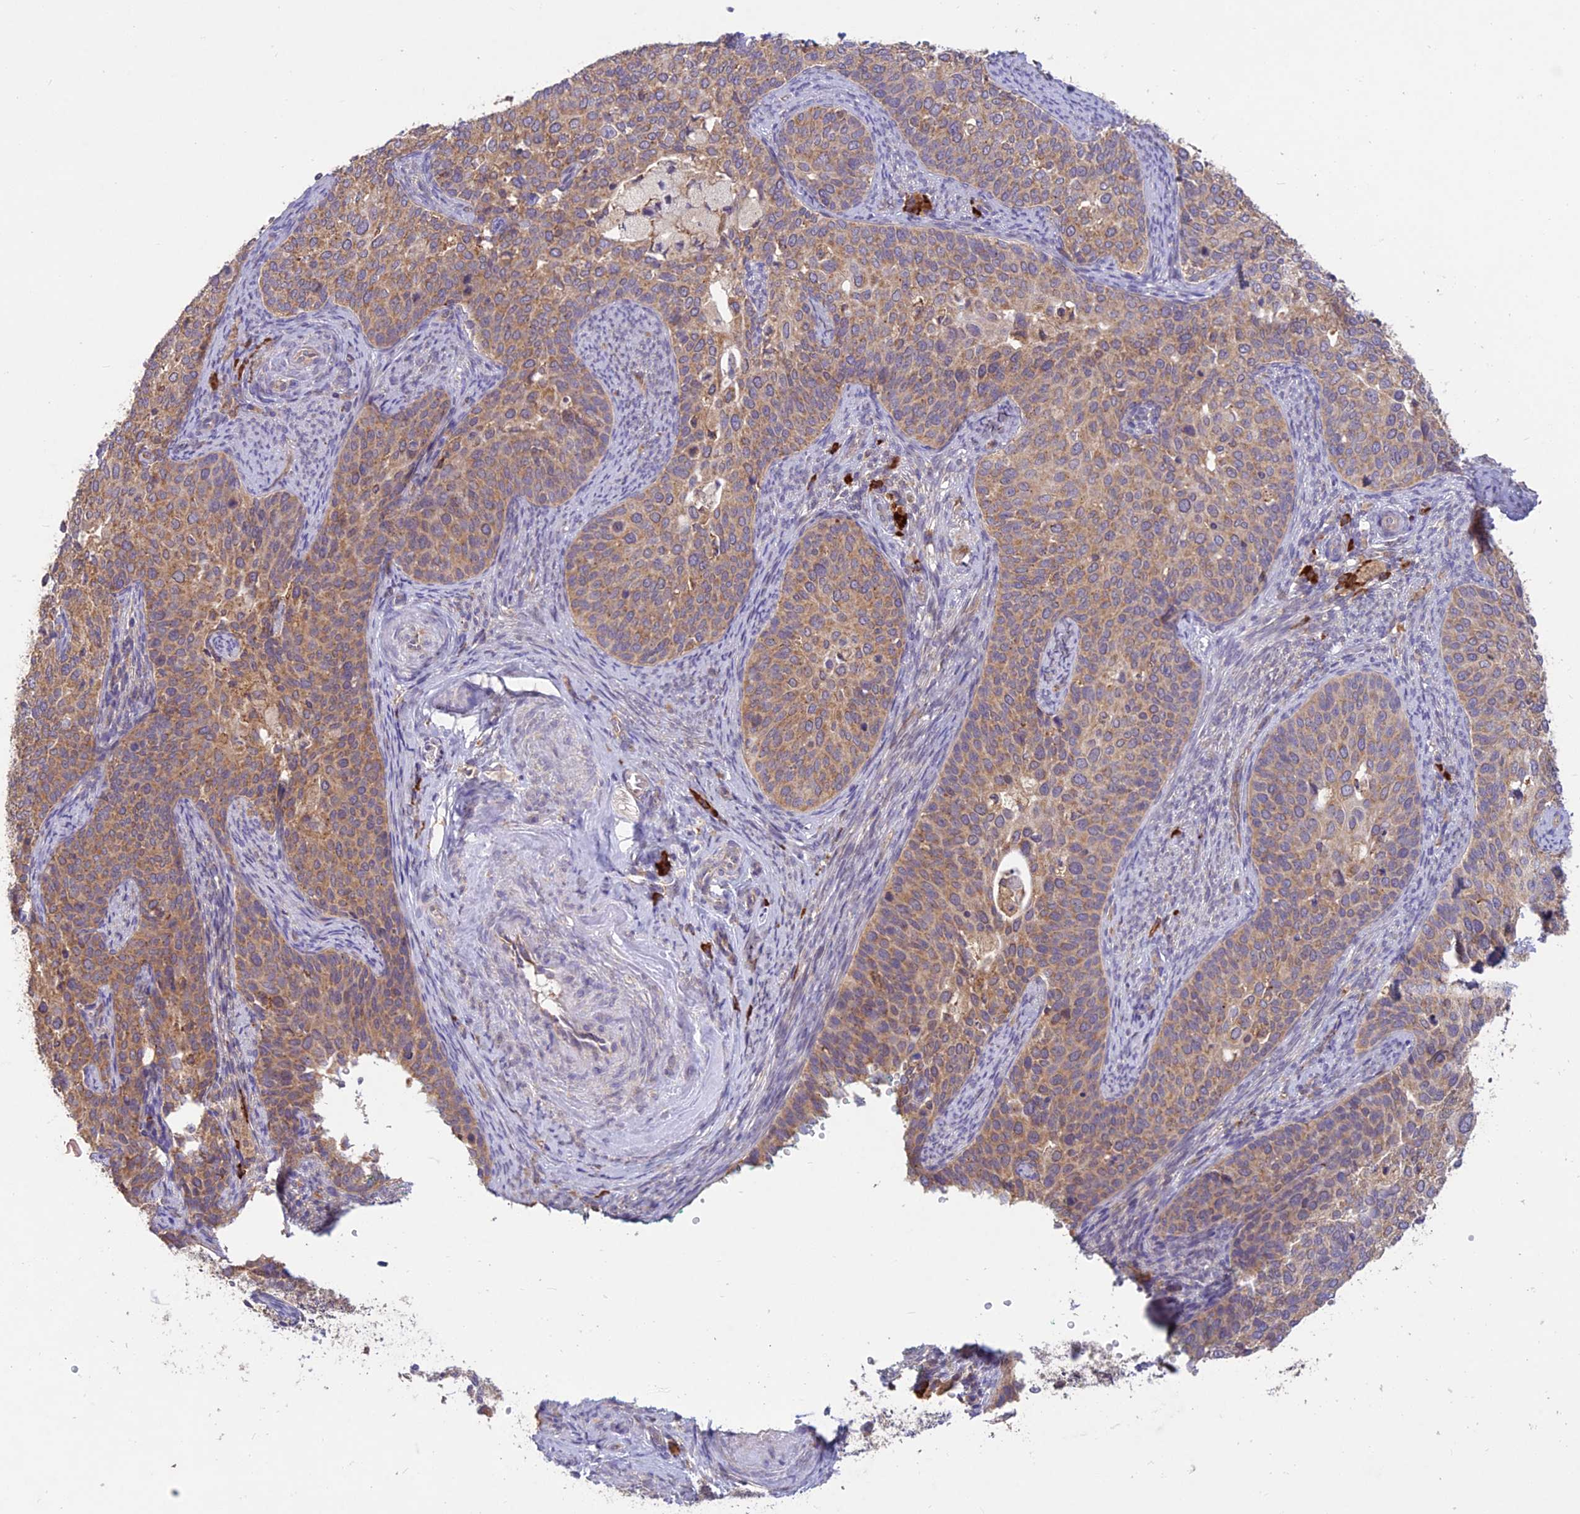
{"staining": {"intensity": "moderate", "quantity": "25%-75%", "location": "cytoplasmic/membranous"}, "tissue": "cervical cancer", "cell_type": "Tumor cells", "image_type": "cancer", "snomed": [{"axis": "morphology", "description": "Squamous cell carcinoma, NOS"}, {"axis": "topography", "description": "Cervix"}], "caption": "Immunohistochemical staining of human cervical cancer reveals medium levels of moderate cytoplasmic/membranous protein positivity in about 25%-75% of tumor cells.", "gene": "NXNL2", "patient": {"sex": "female", "age": 44}}